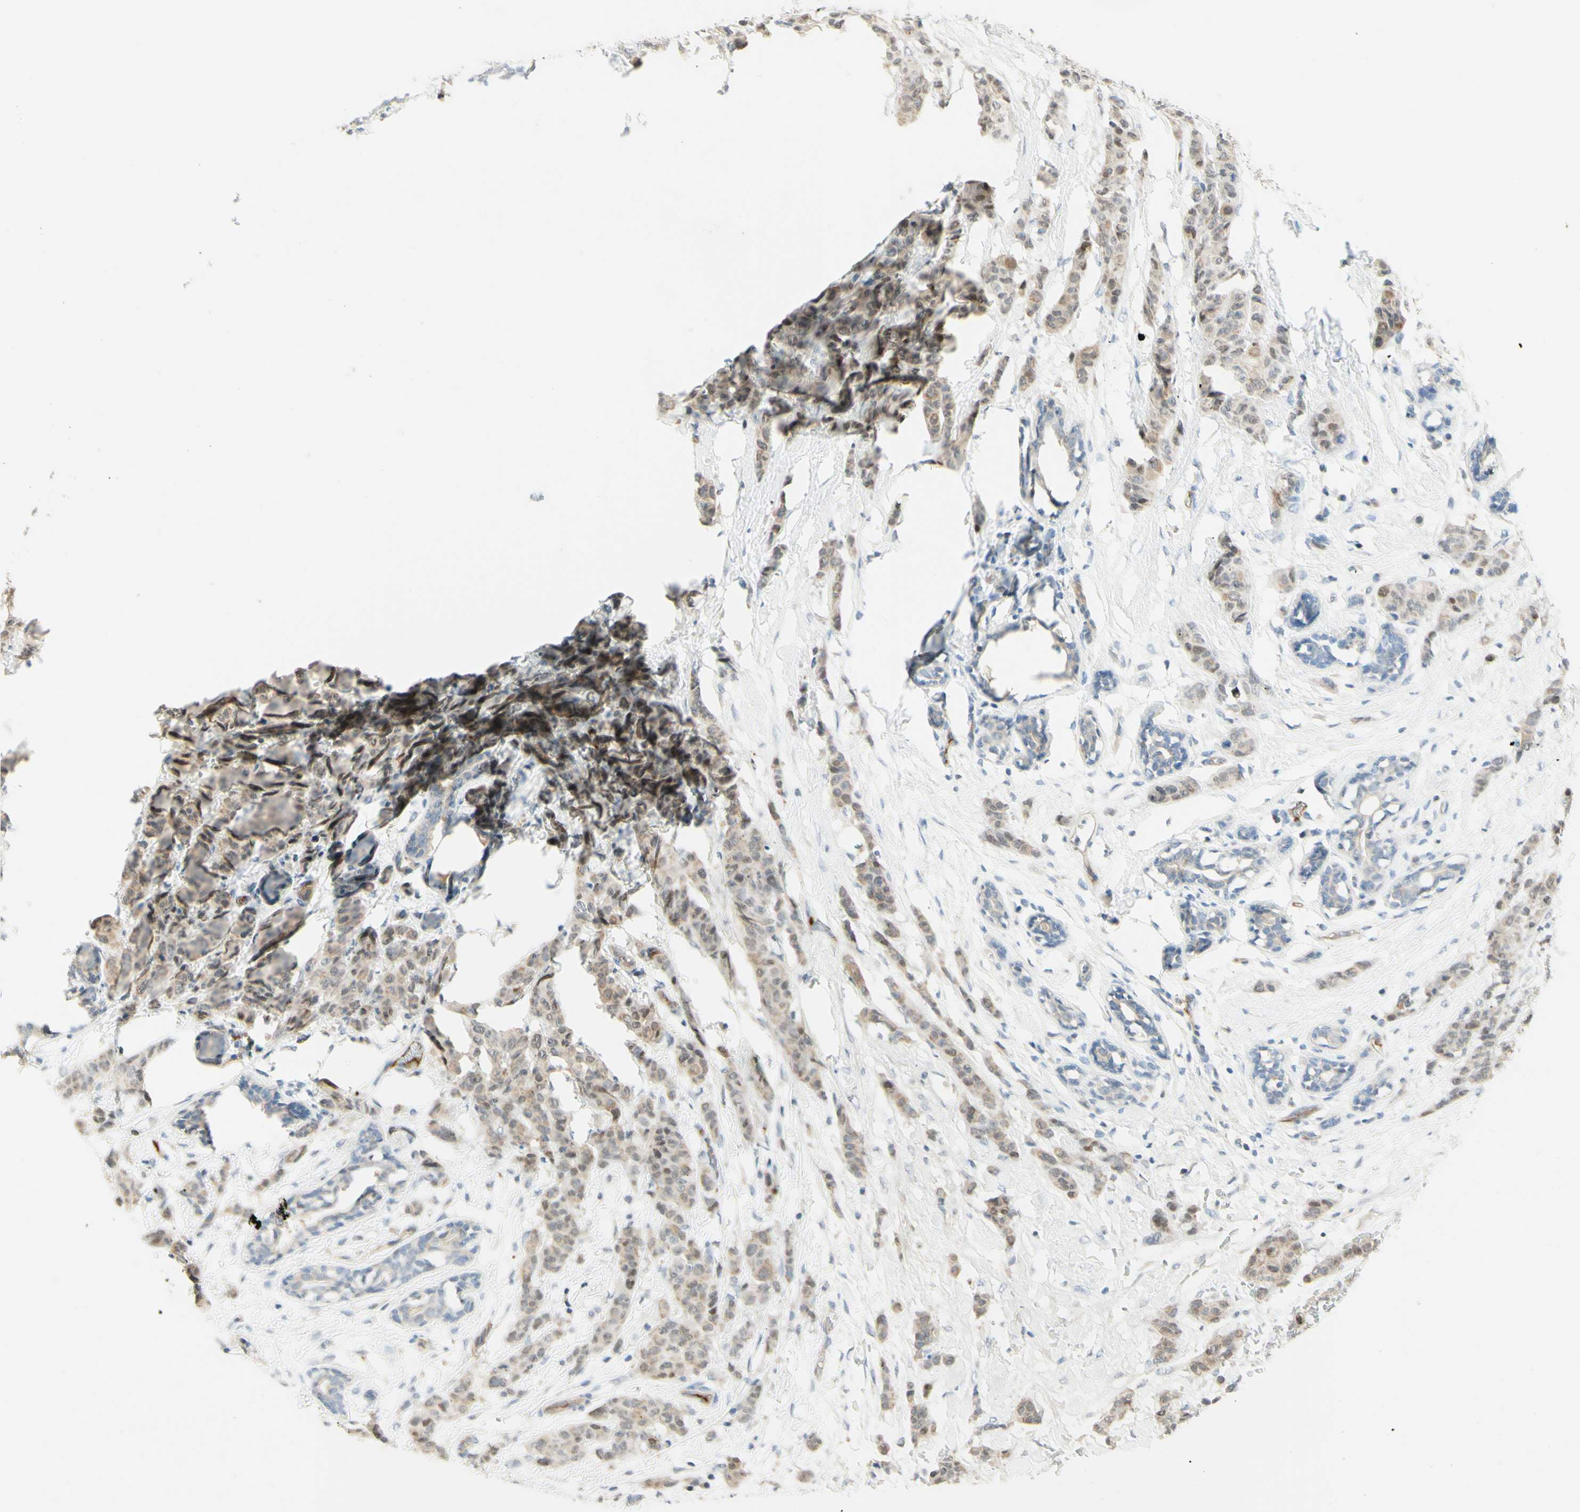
{"staining": {"intensity": "weak", "quantity": ">75%", "location": "cytoplasmic/membranous,nuclear"}, "tissue": "breast cancer", "cell_type": "Tumor cells", "image_type": "cancer", "snomed": [{"axis": "morphology", "description": "Normal tissue, NOS"}, {"axis": "morphology", "description": "Duct carcinoma"}, {"axis": "topography", "description": "Breast"}], "caption": "Human breast cancer stained with a protein marker reveals weak staining in tumor cells.", "gene": "ANGPT2", "patient": {"sex": "female", "age": 40}}